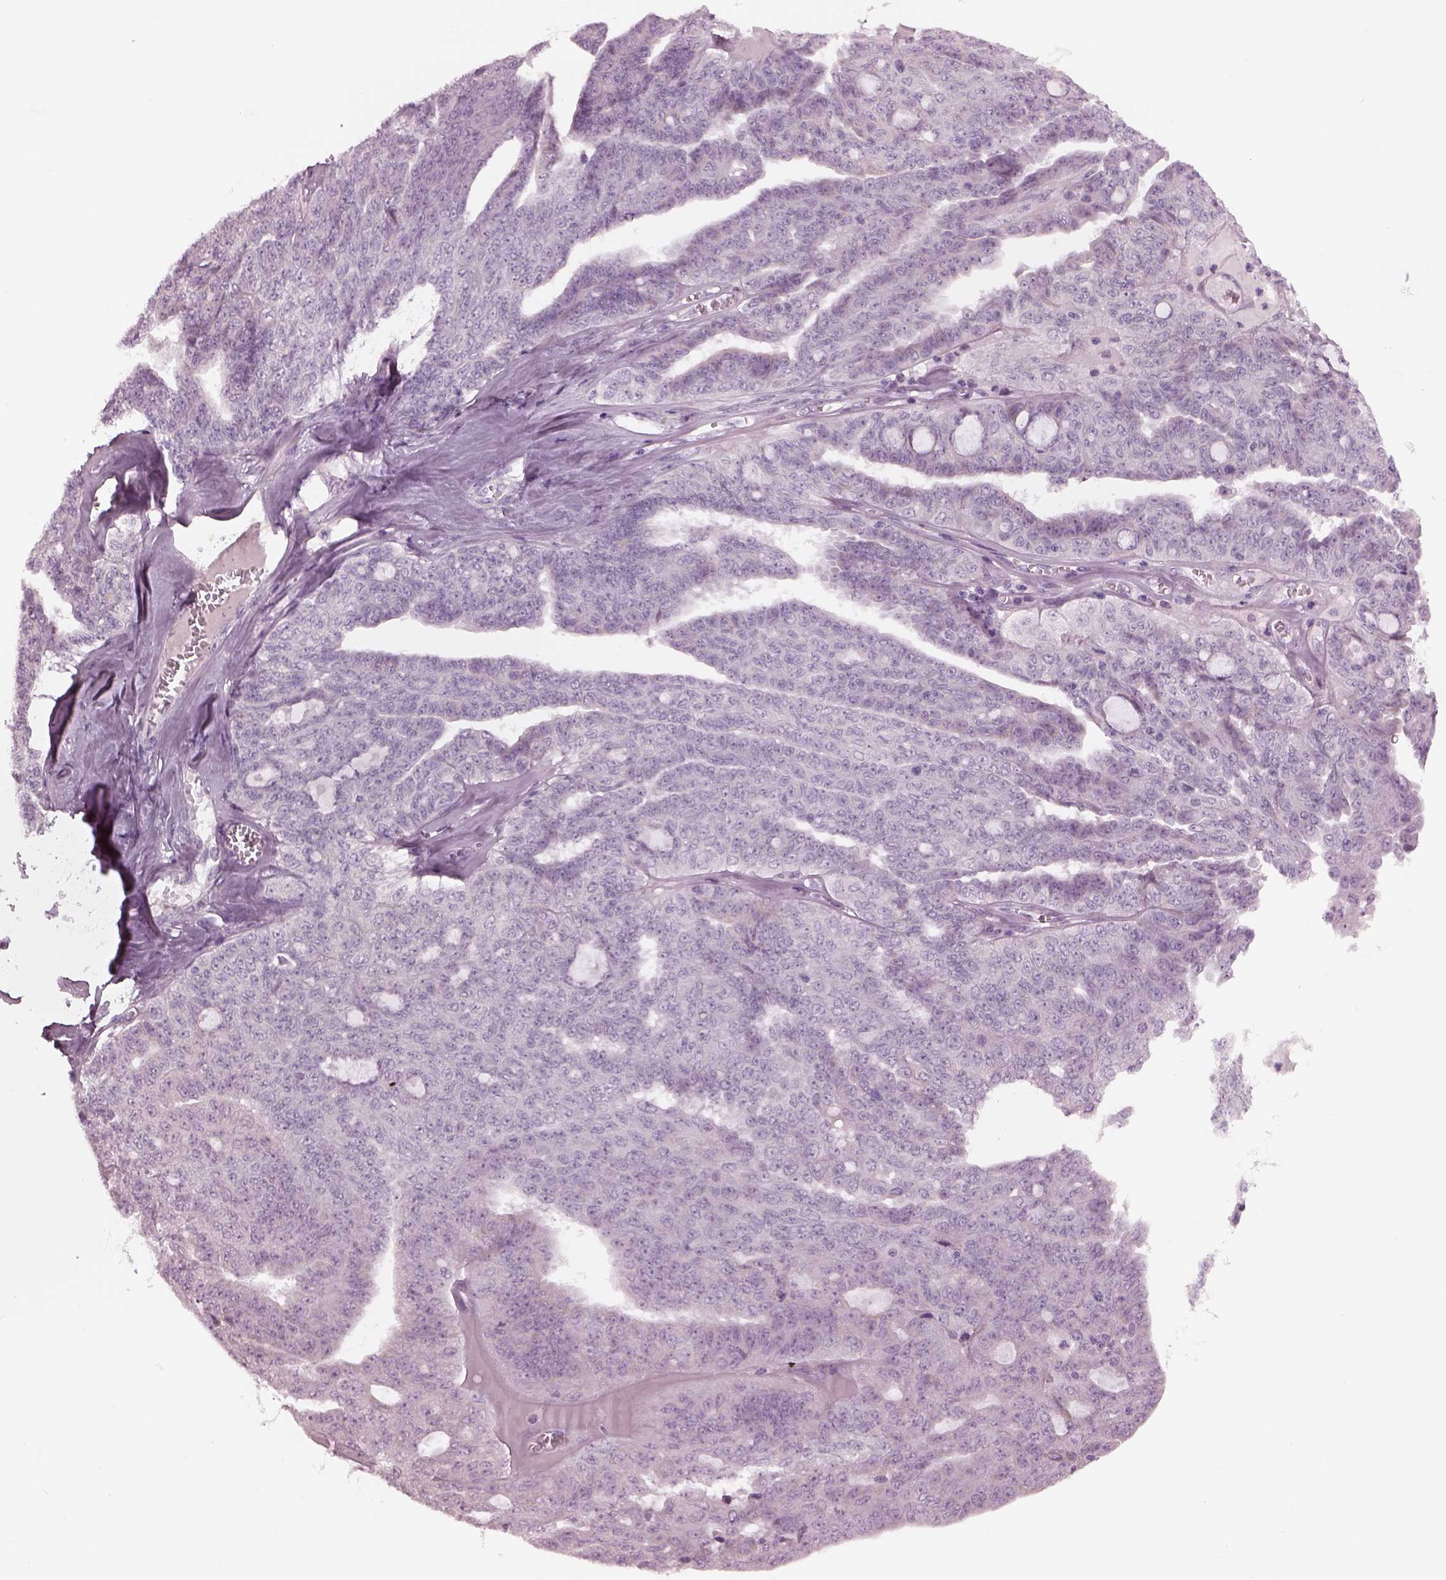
{"staining": {"intensity": "negative", "quantity": "none", "location": "none"}, "tissue": "ovarian cancer", "cell_type": "Tumor cells", "image_type": "cancer", "snomed": [{"axis": "morphology", "description": "Cystadenocarcinoma, serous, NOS"}, {"axis": "topography", "description": "Ovary"}], "caption": "Protein analysis of ovarian cancer exhibits no significant expression in tumor cells. (DAB IHC visualized using brightfield microscopy, high magnification).", "gene": "CYLC1", "patient": {"sex": "female", "age": 71}}